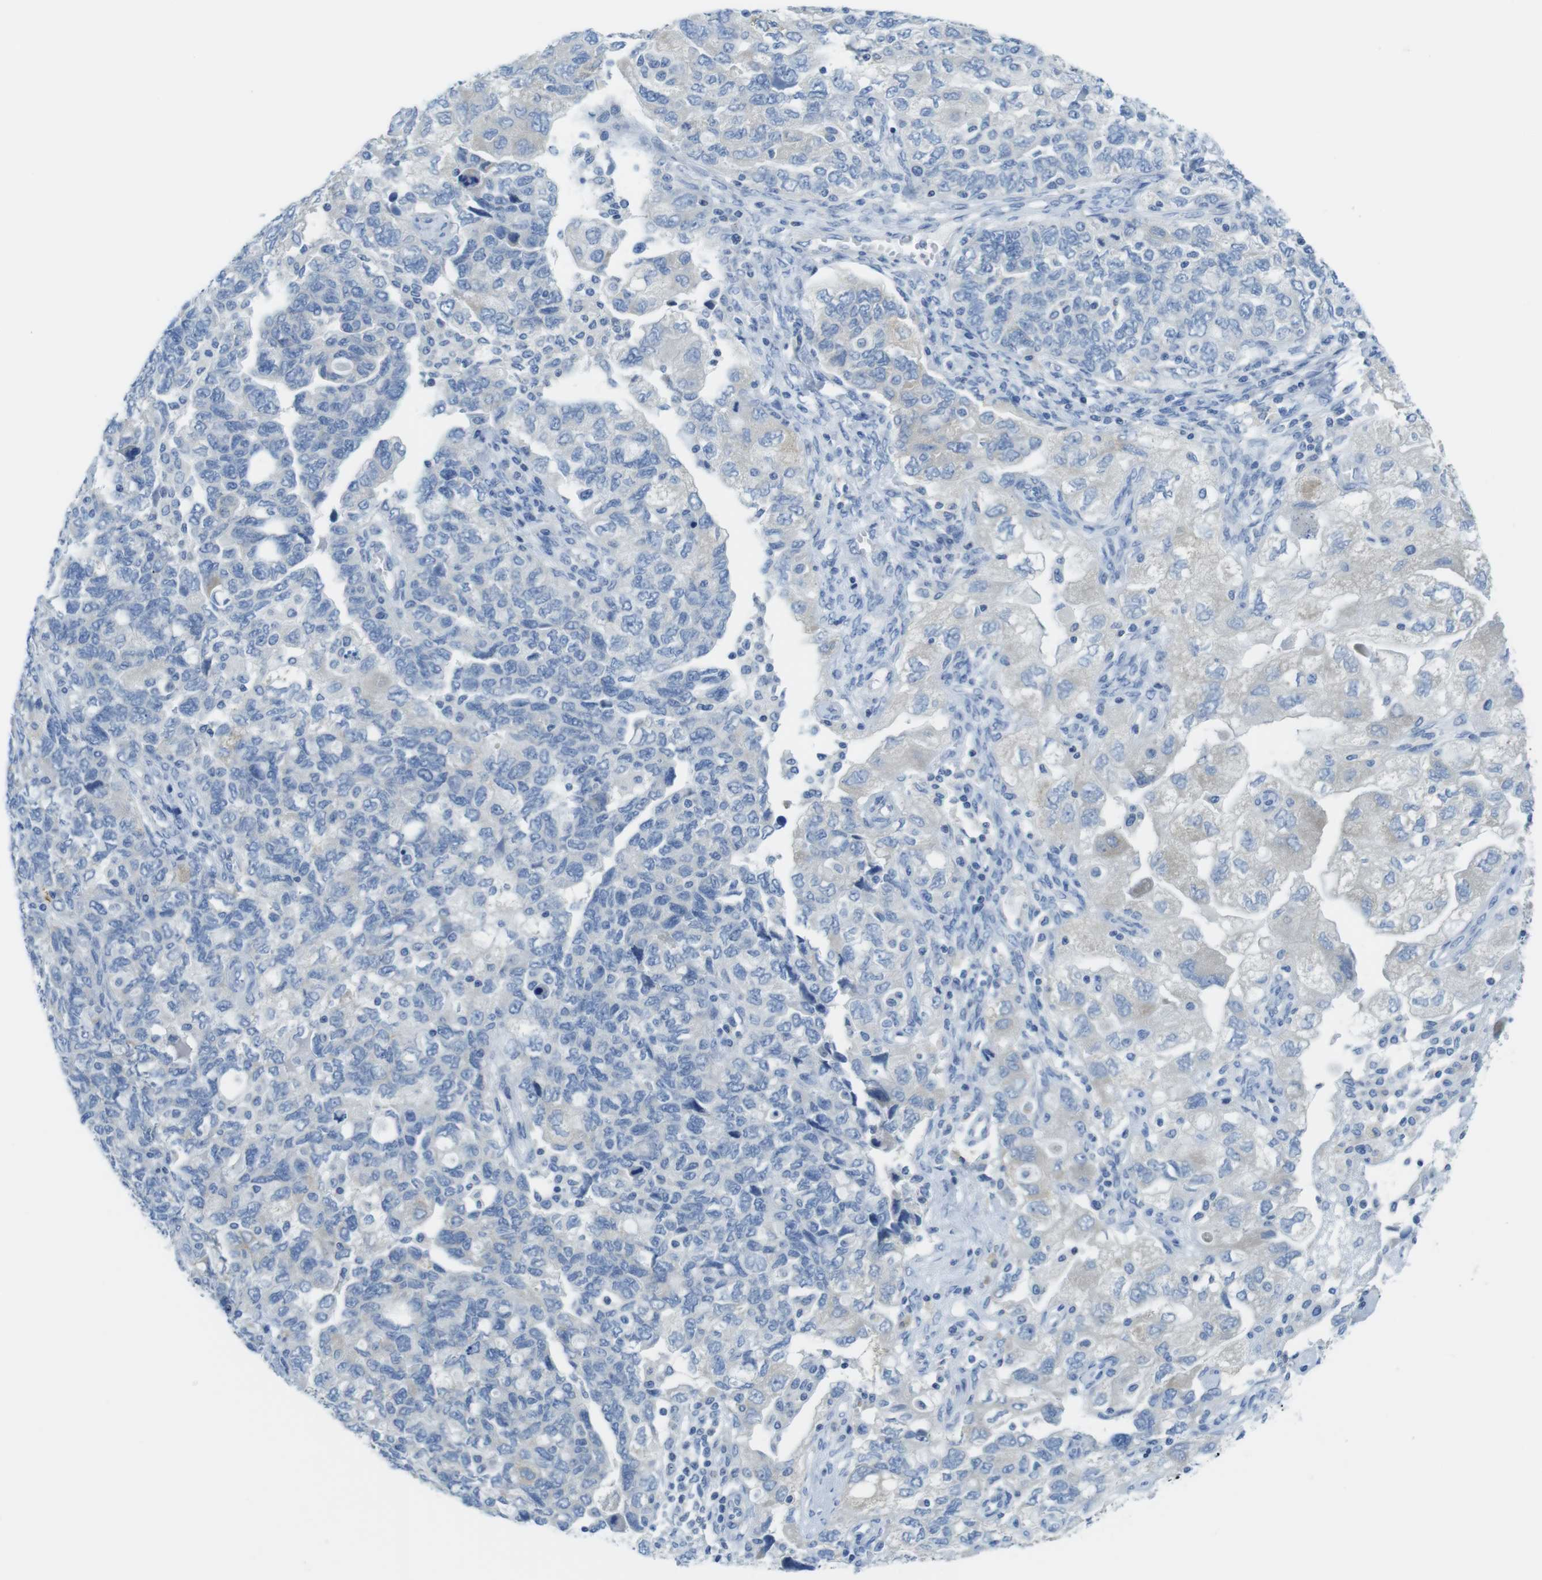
{"staining": {"intensity": "negative", "quantity": "none", "location": "none"}, "tissue": "ovarian cancer", "cell_type": "Tumor cells", "image_type": "cancer", "snomed": [{"axis": "morphology", "description": "Carcinoma, NOS"}, {"axis": "morphology", "description": "Cystadenocarcinoma, serous, NOS"}, {"axis": "topography", "description": "Ovary"}], "caption": "An IHC histopathology image of ovarian carcinoma is shown. There is no staining in tumor cells of ovarian carcinoma.", "gene": "ASIC5", "patient": {"sex": "female", "age": 69}}